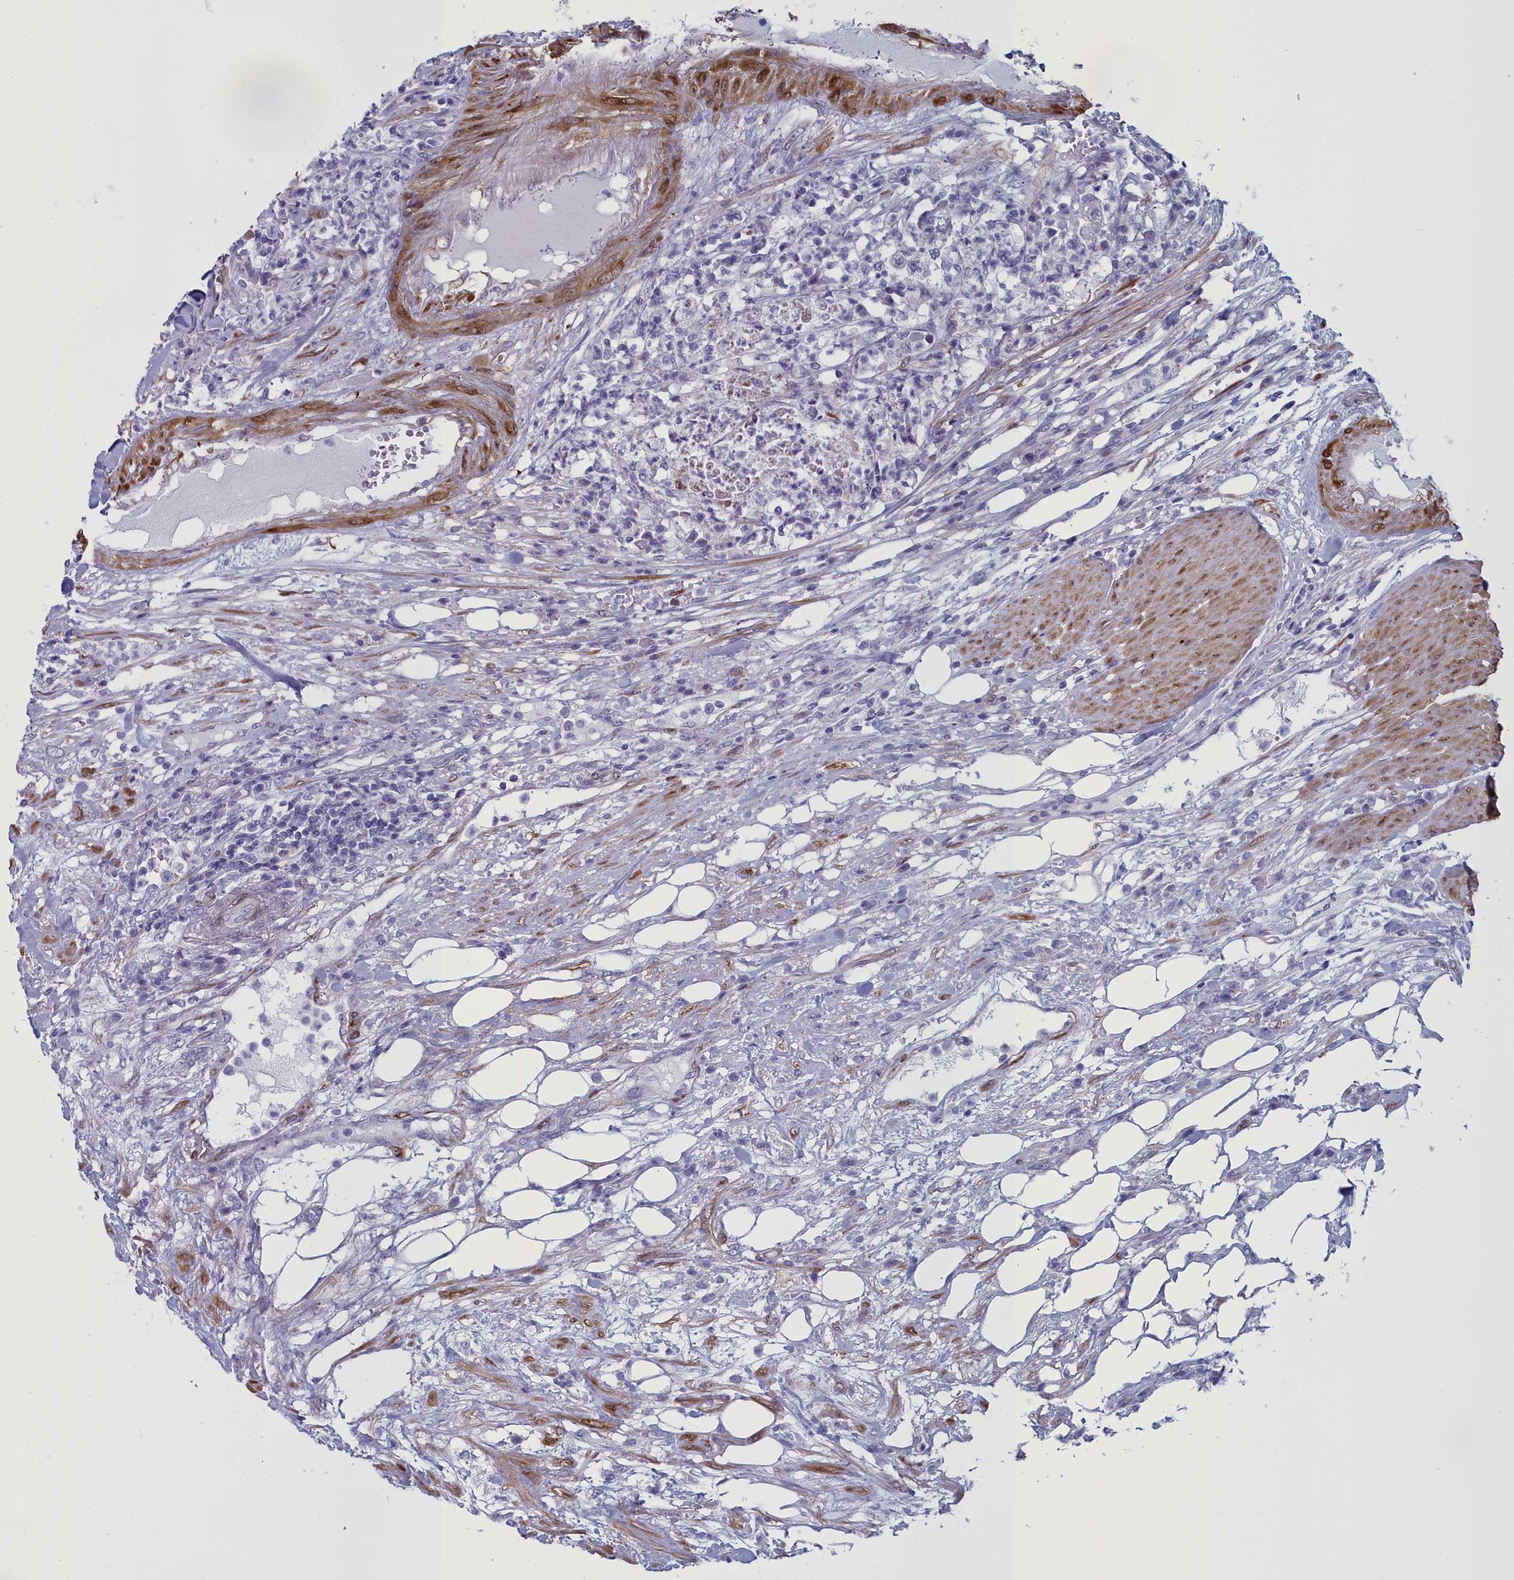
{"staining": {"intensity": "negative", "quantity": "none", "location": "none"}, "tissue": "colorectal cancer", "cell_type": "Tumor cells", "image_type": "cancer", "snomed": [{"axis": "morphology", "description": "Adenocarcinoma, NOS"}, {"axis": "topography", "description": "Colon"}], "caption": "Histopathology image shows no significant protein positivity in tumor cells of adenocarcinoma (colorectal).", "gene": "PPP1R14A", "patient": {"sex": "female", "age": 84}}